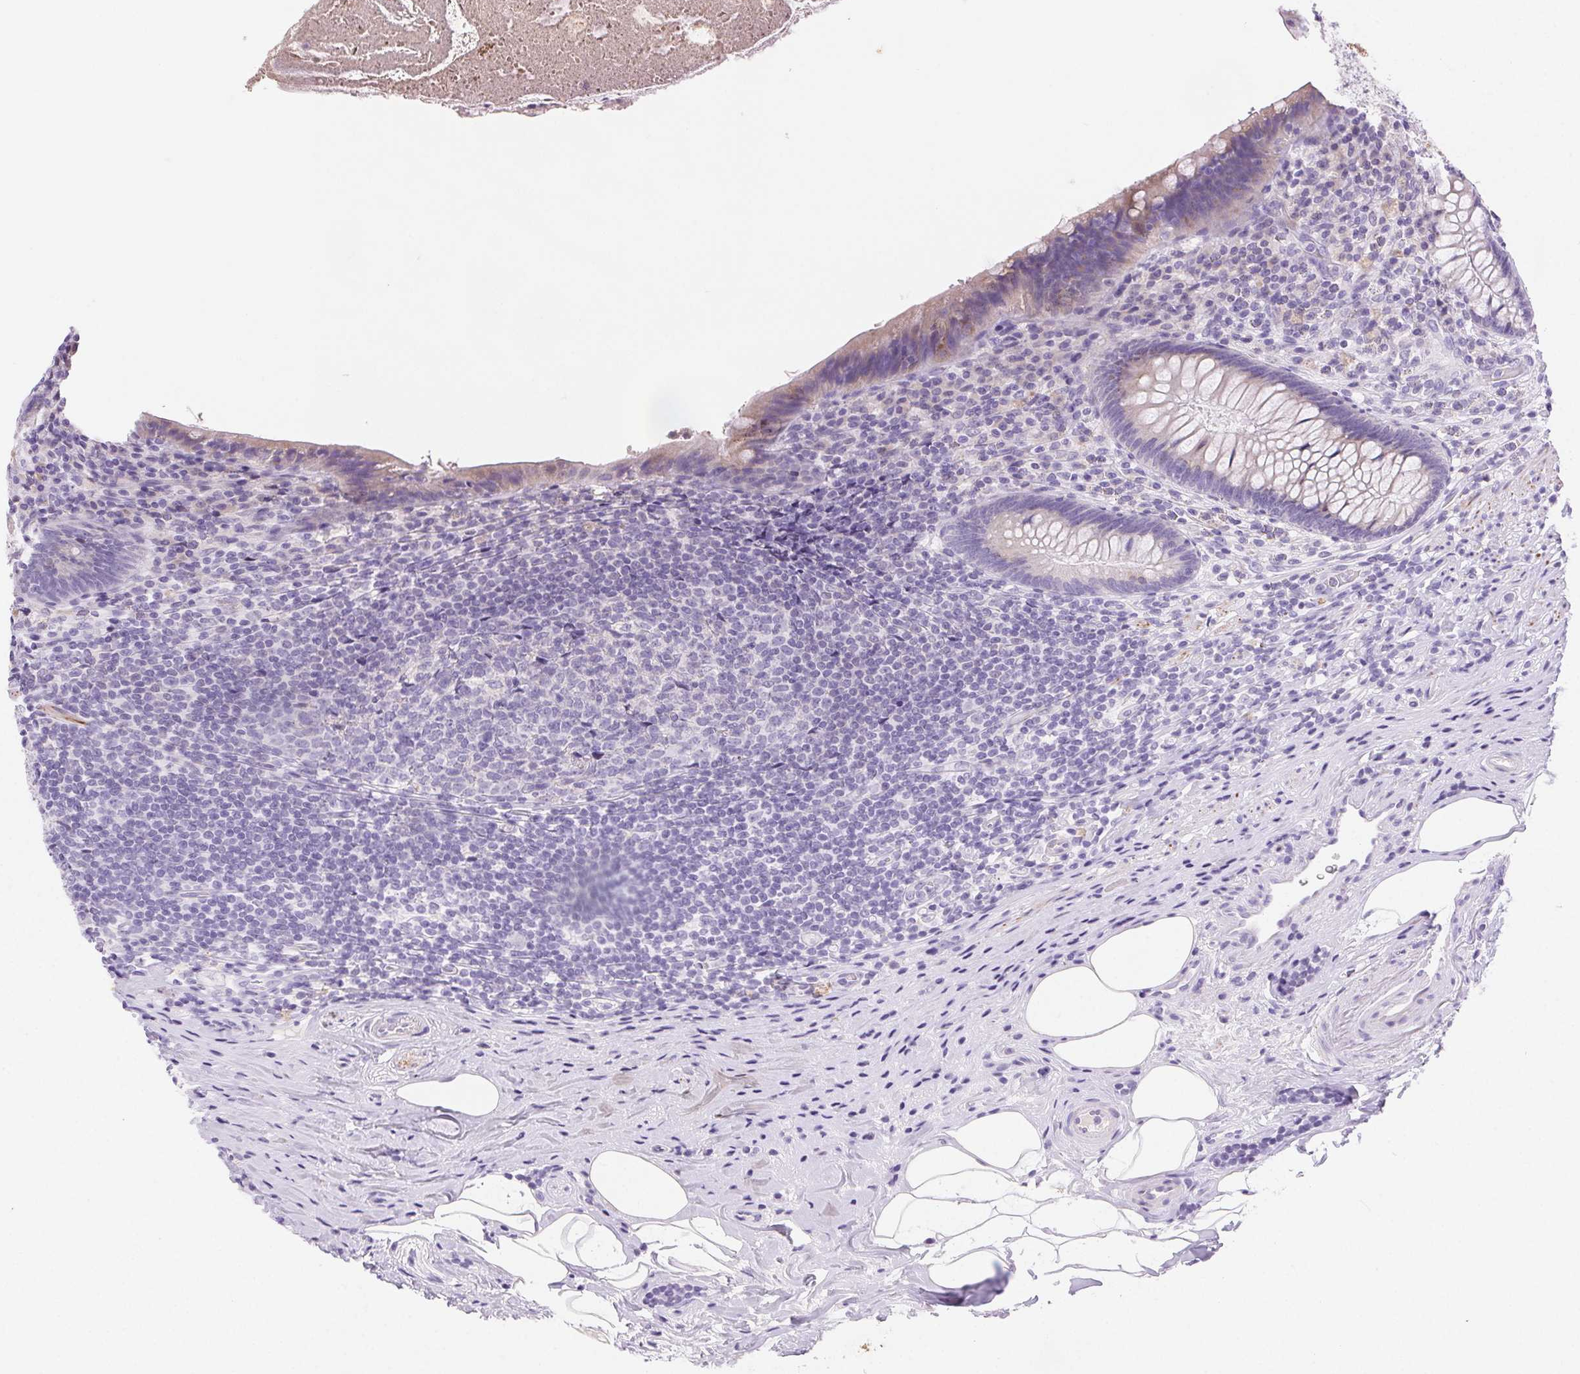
{"staining": {"intensity": "weak", "quantity": "<25%", "location": "cytoplasmic/membranous"}, "tissue": "appendix", "cell_type": "Glandular cells", "image_type": "normal", "snomed": [{"axis": "morphology", "description": "Normal tissue, NOS"}, {"axis": "topography", "description": "Appendix"}], "caption": "This is a micrograph of immunohistochemistry (IHC) staining of benign appendix, which shows no expression in glandular cells.", "gene": "ARHGAP11B", "patient": {"sex": "male", "age": 47}}